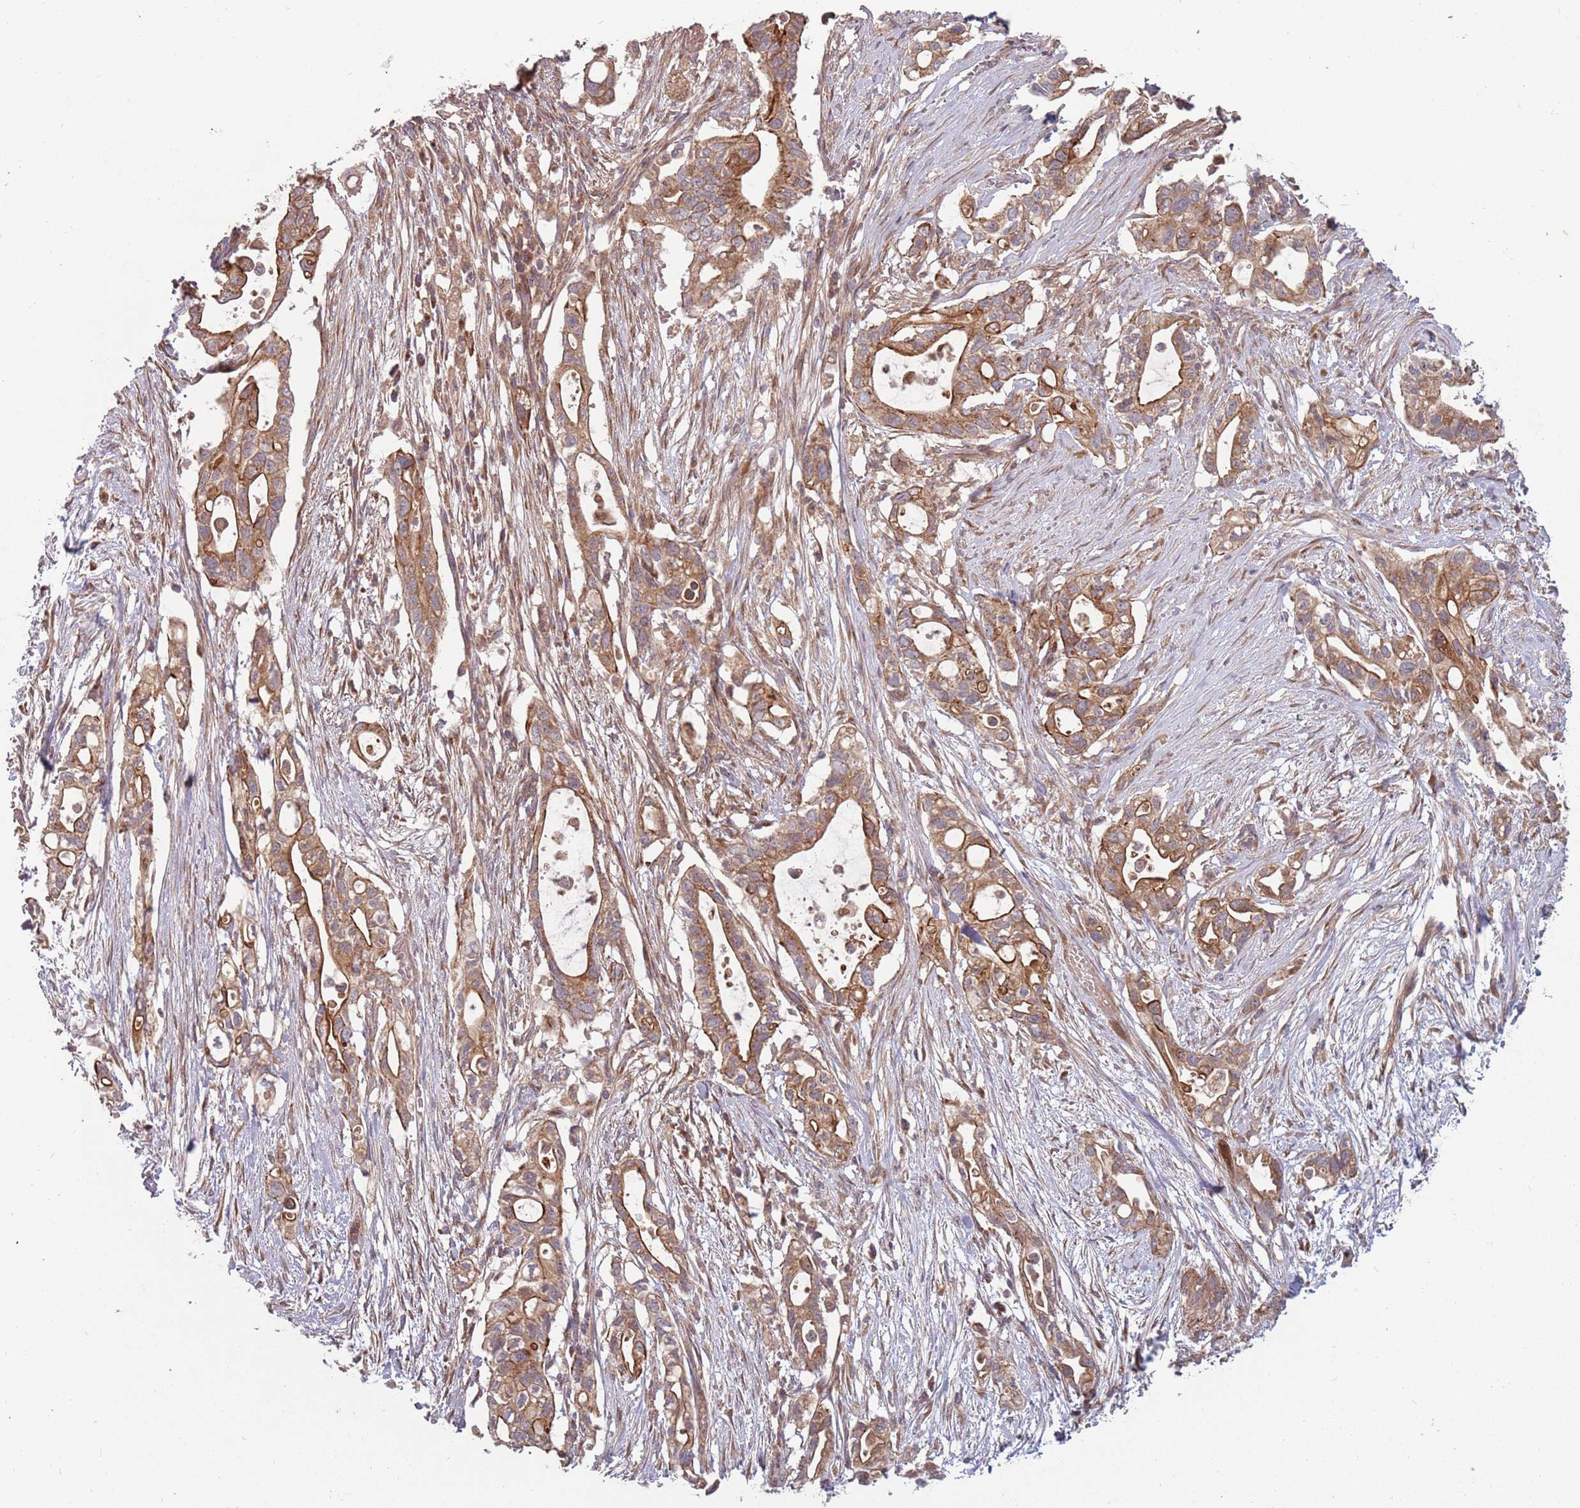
{"staining": {"intensity": "moderate", "quantity": ">75%", "location": "cytoplasmic/membranous"}, "tissue": "pancreatic cancer", "cell_type": "Tumor cells", "image_type": "cancer", "snomed": [{"axis": "morphology", "description": "Adenocarcinoma, NOS"}, {"axis": "topography", "description": "Pancreas"}], "caption": "A medium amount of moderate cytoplasmic/membranous expression is present in about >75% of tumor cells in pancreatic cancer tissue.", "gene": "PLD6", "patient": {"sex": "female", "age": 72}}